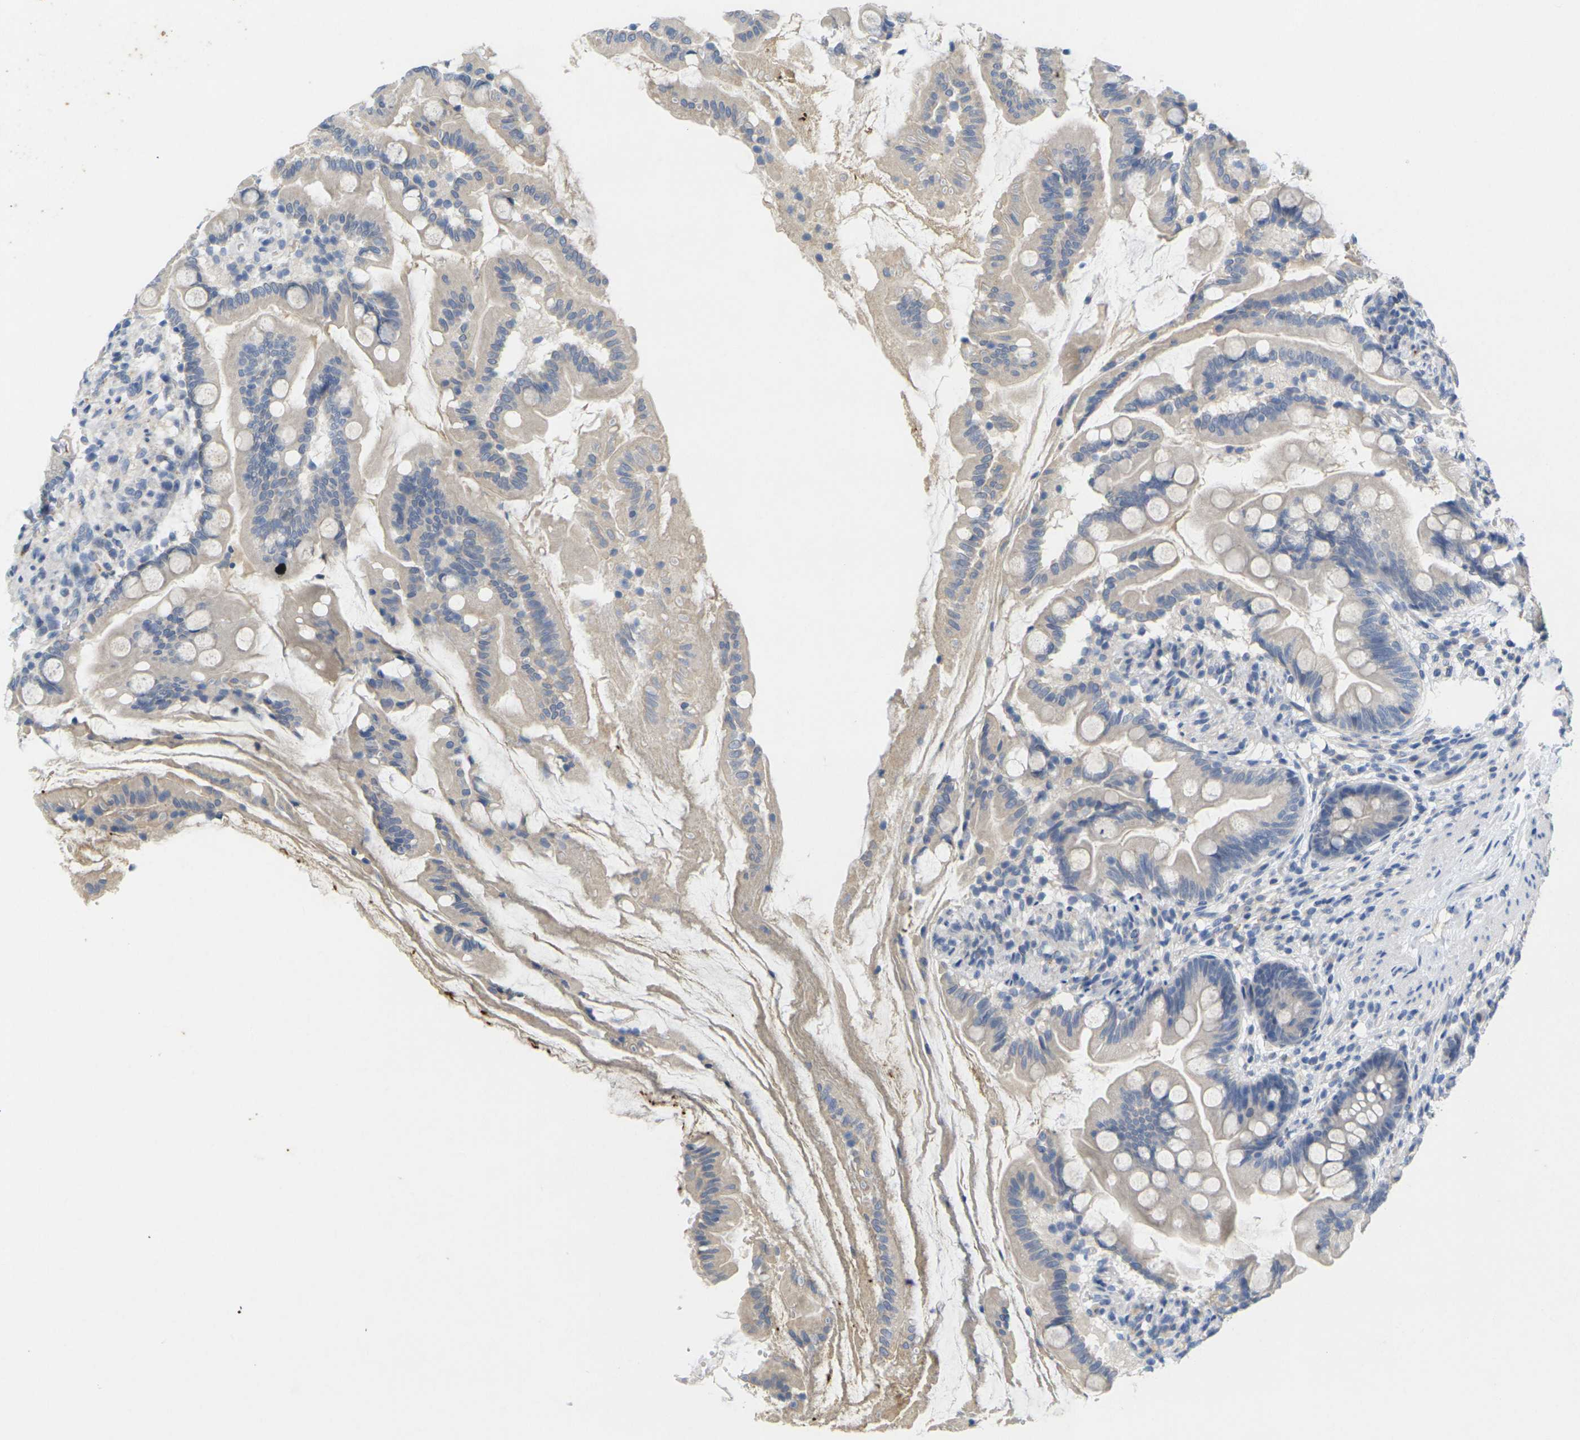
{"staining": {"intensity": "weak", "quantity": "<25%", "location": "cytoplasmic/membranous"}, "tissue": "small intestine", "cell_type": "Glandular cells", "image_type": "normal", "snomed": [{"axis": "morphology", "description": "Normal tissue, NOS"}, {"axis": "topography", "description": "Small intestine"}], "caption": "Benign small intestine was stained to show a protein in brown. There is no significant positivity in glandular cells. (Stains: DAB (3,3'-diaminobenzidine) immunohistochemistry with hematoxylin counter stain, Microscopy: brightfield microscopy at high magnification).", "gene": "TNNI3", "patient": {"sex": "female", "age": 56}}